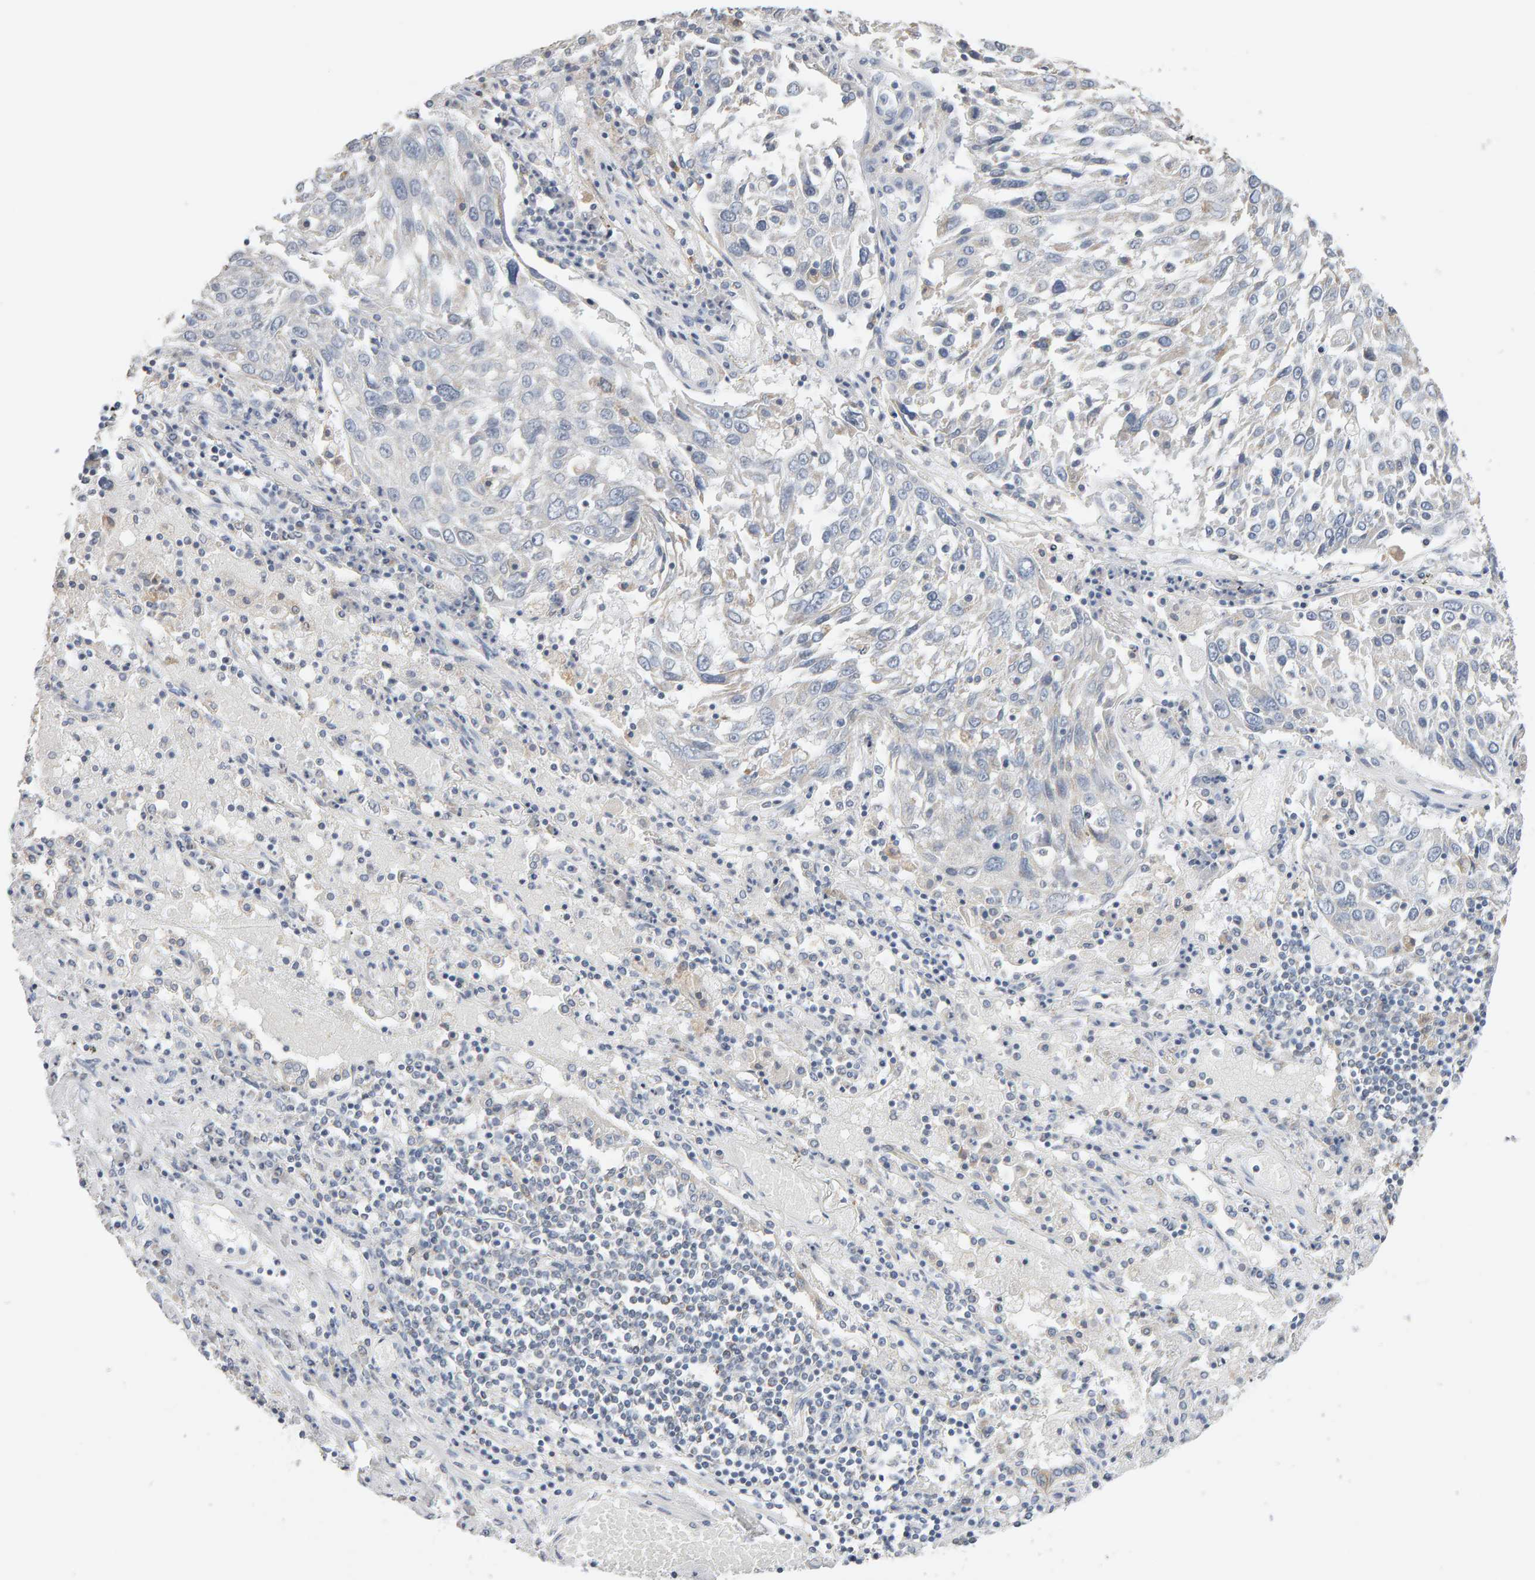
{"staining": {"intensity": "negative", "quantity": "none", "location": "none"}, "tissue": "lung cancer", "cell_type": "Tumor cells", "image_type": "cancer", "snomed": [{"axis": "morphology", "description": "Squamous cell carcinoma, NOS"}, {"axis": "topography", "description": "Lung"}], "caption": "High power microscopy image of an IHC micrograph of squamous cell carcinoma (lung), revealing no significant expression in tumor cells.", "gene": "SGPL1", "patient": {"sex": "male", "age": 65}}